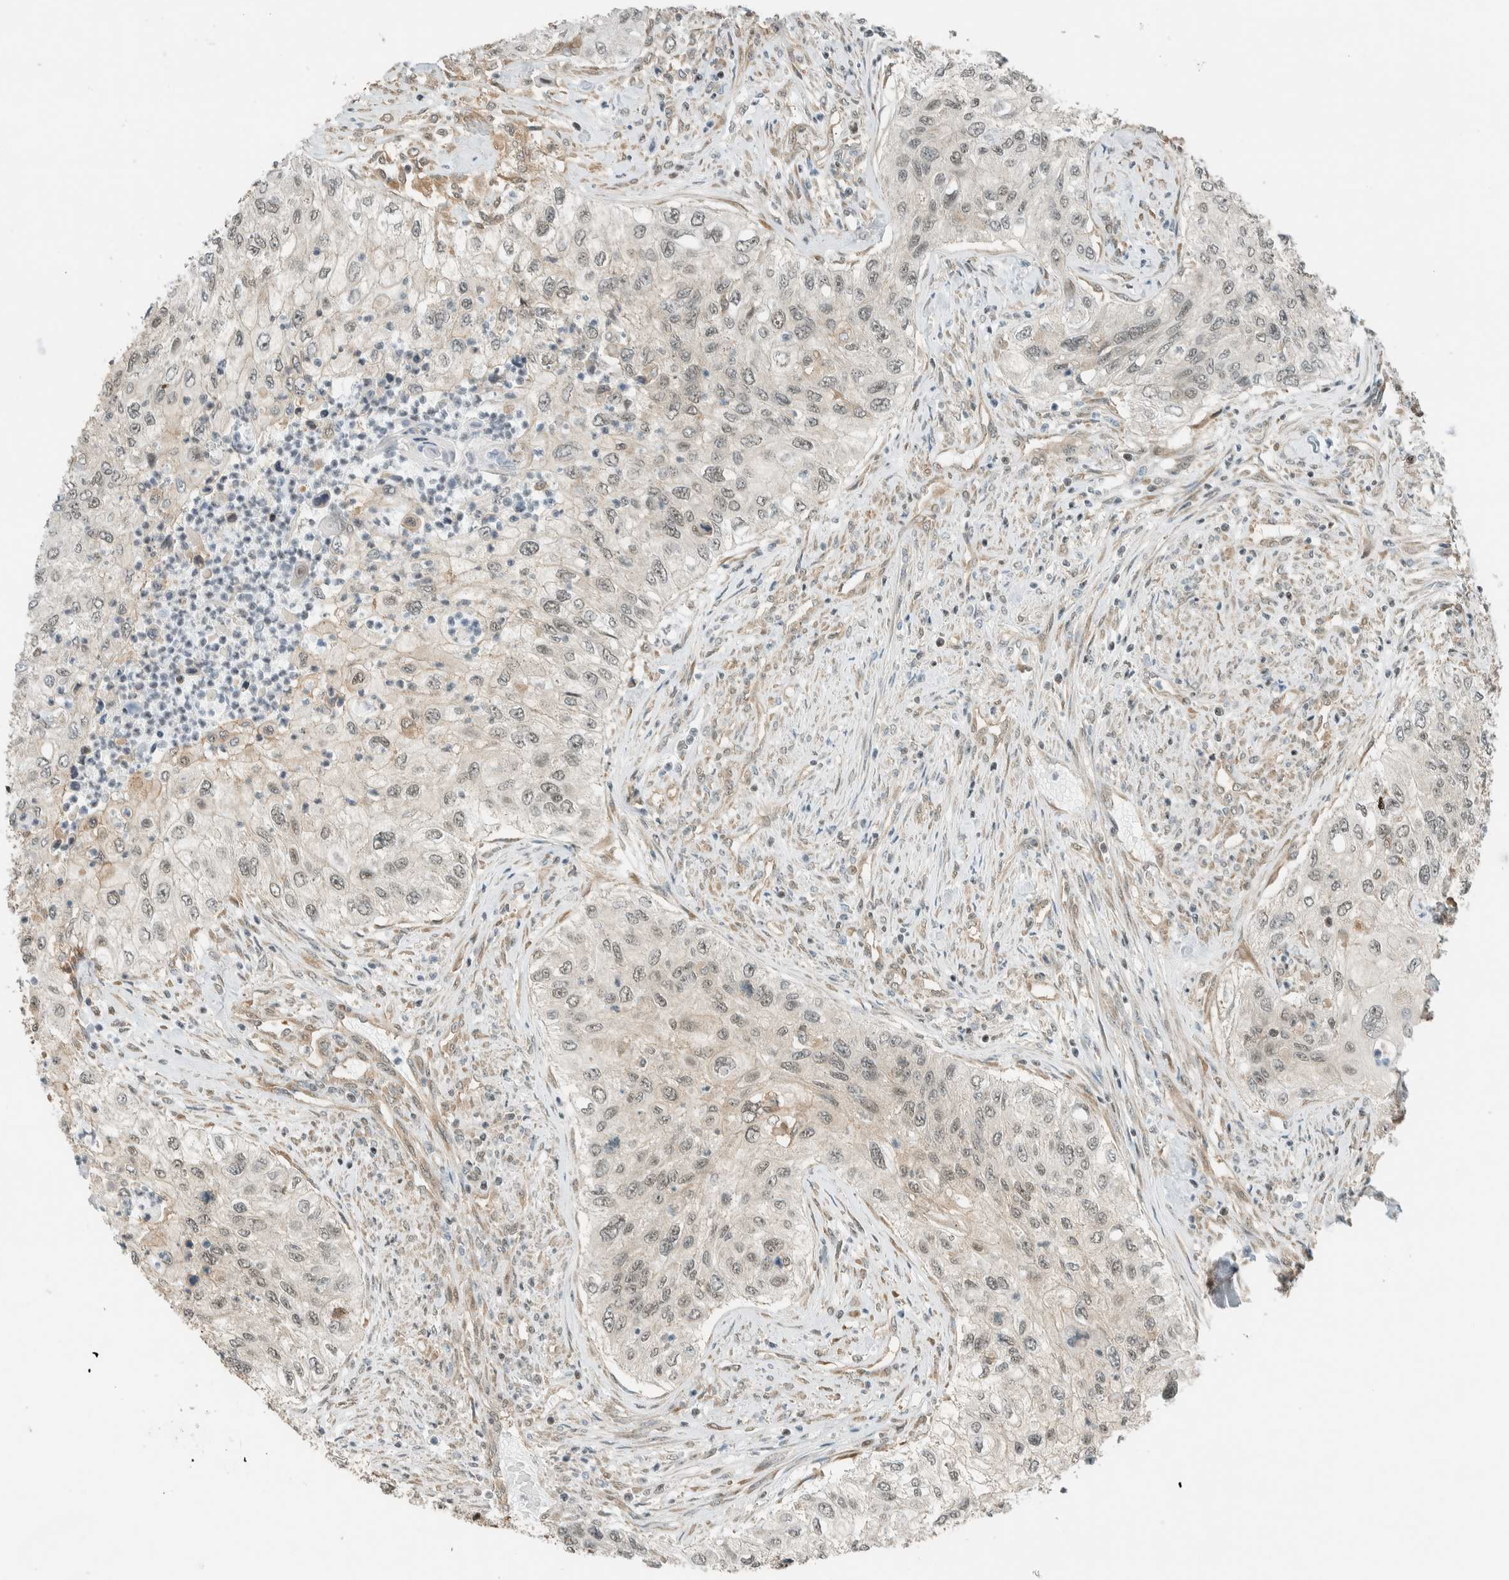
{"staining": {"intensity": "weak", "quantity": "<25%", "location": "nuclear"}, "tissue": "urothelial cancer", "cell_type": "Tumor cells", "image_type": "cancer", "snomed": [{"axis": "morphology", "description": "Urothelial carcinoma, High grade"}, {"axis": "topography", "description": "Urinary bladder"}], "caption": "Urothelial carcinoma (high-grade) was stained to show a protein in brown. There is no significant staining in tumor cells. (Immunohistochemistry (ihc), brightfield microscopy, high magnification).", "gene": "NIBAN2", "patient": {"sex": "female", "age": 60}}